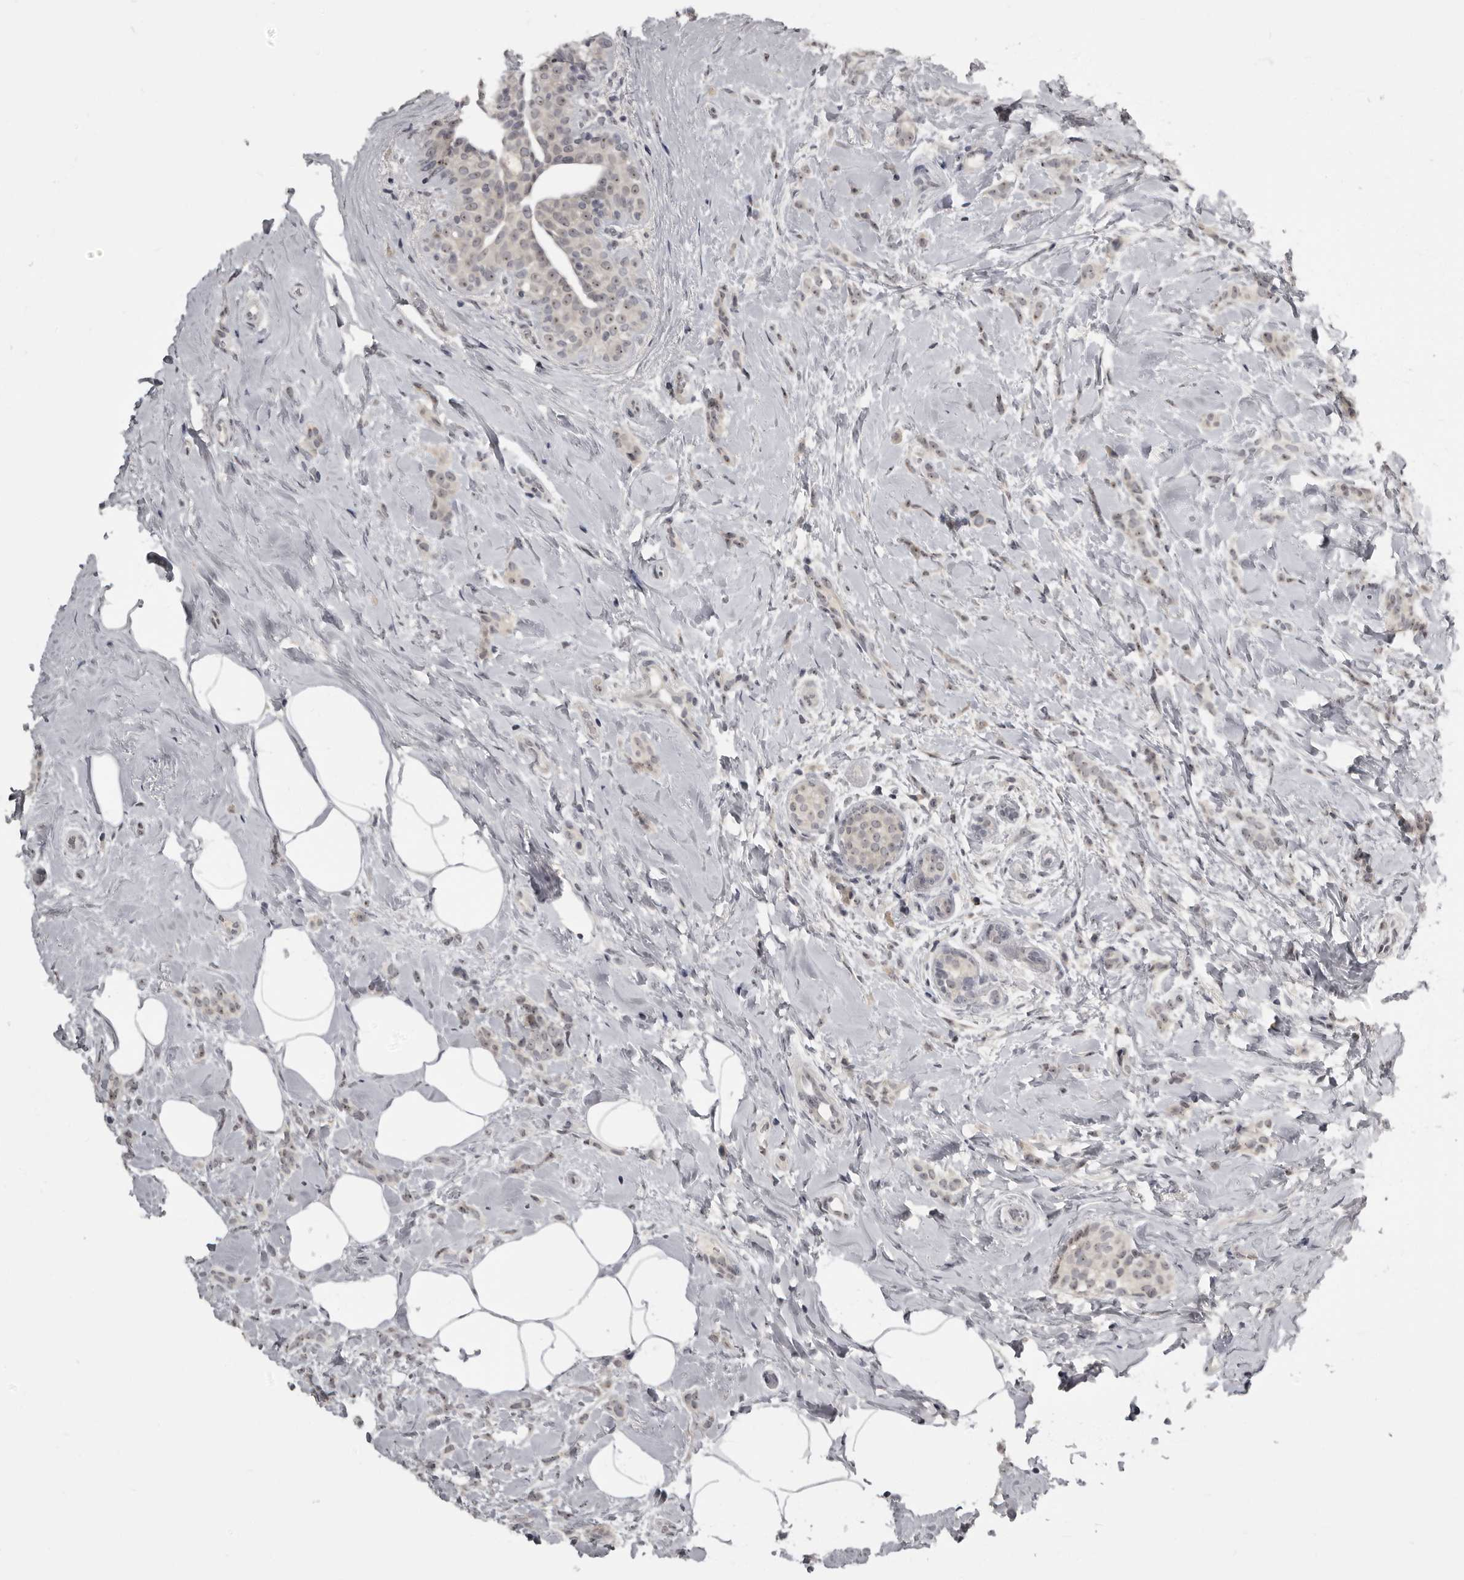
{"staining": {"intensity": "weak", "quantity": "25%-75%", "location": "nuclear"}, "tissue": "breast cancer", "cell_type": "Tumor cells", "image_type": "cancer", "snomed": [{"axis": "morphology", "description": "Lobular carcinoma, in situ"}, {"axis": "morphology", "description": "Lobular carcinoma"}, {"axis": "topography", "description": "Breast"}], "caption": "Breast cancer stained with a protein marker reveals weak staining in tumor cells.", "gene": "MRTO4", "patient": {"sex": "female", "age": 41}}